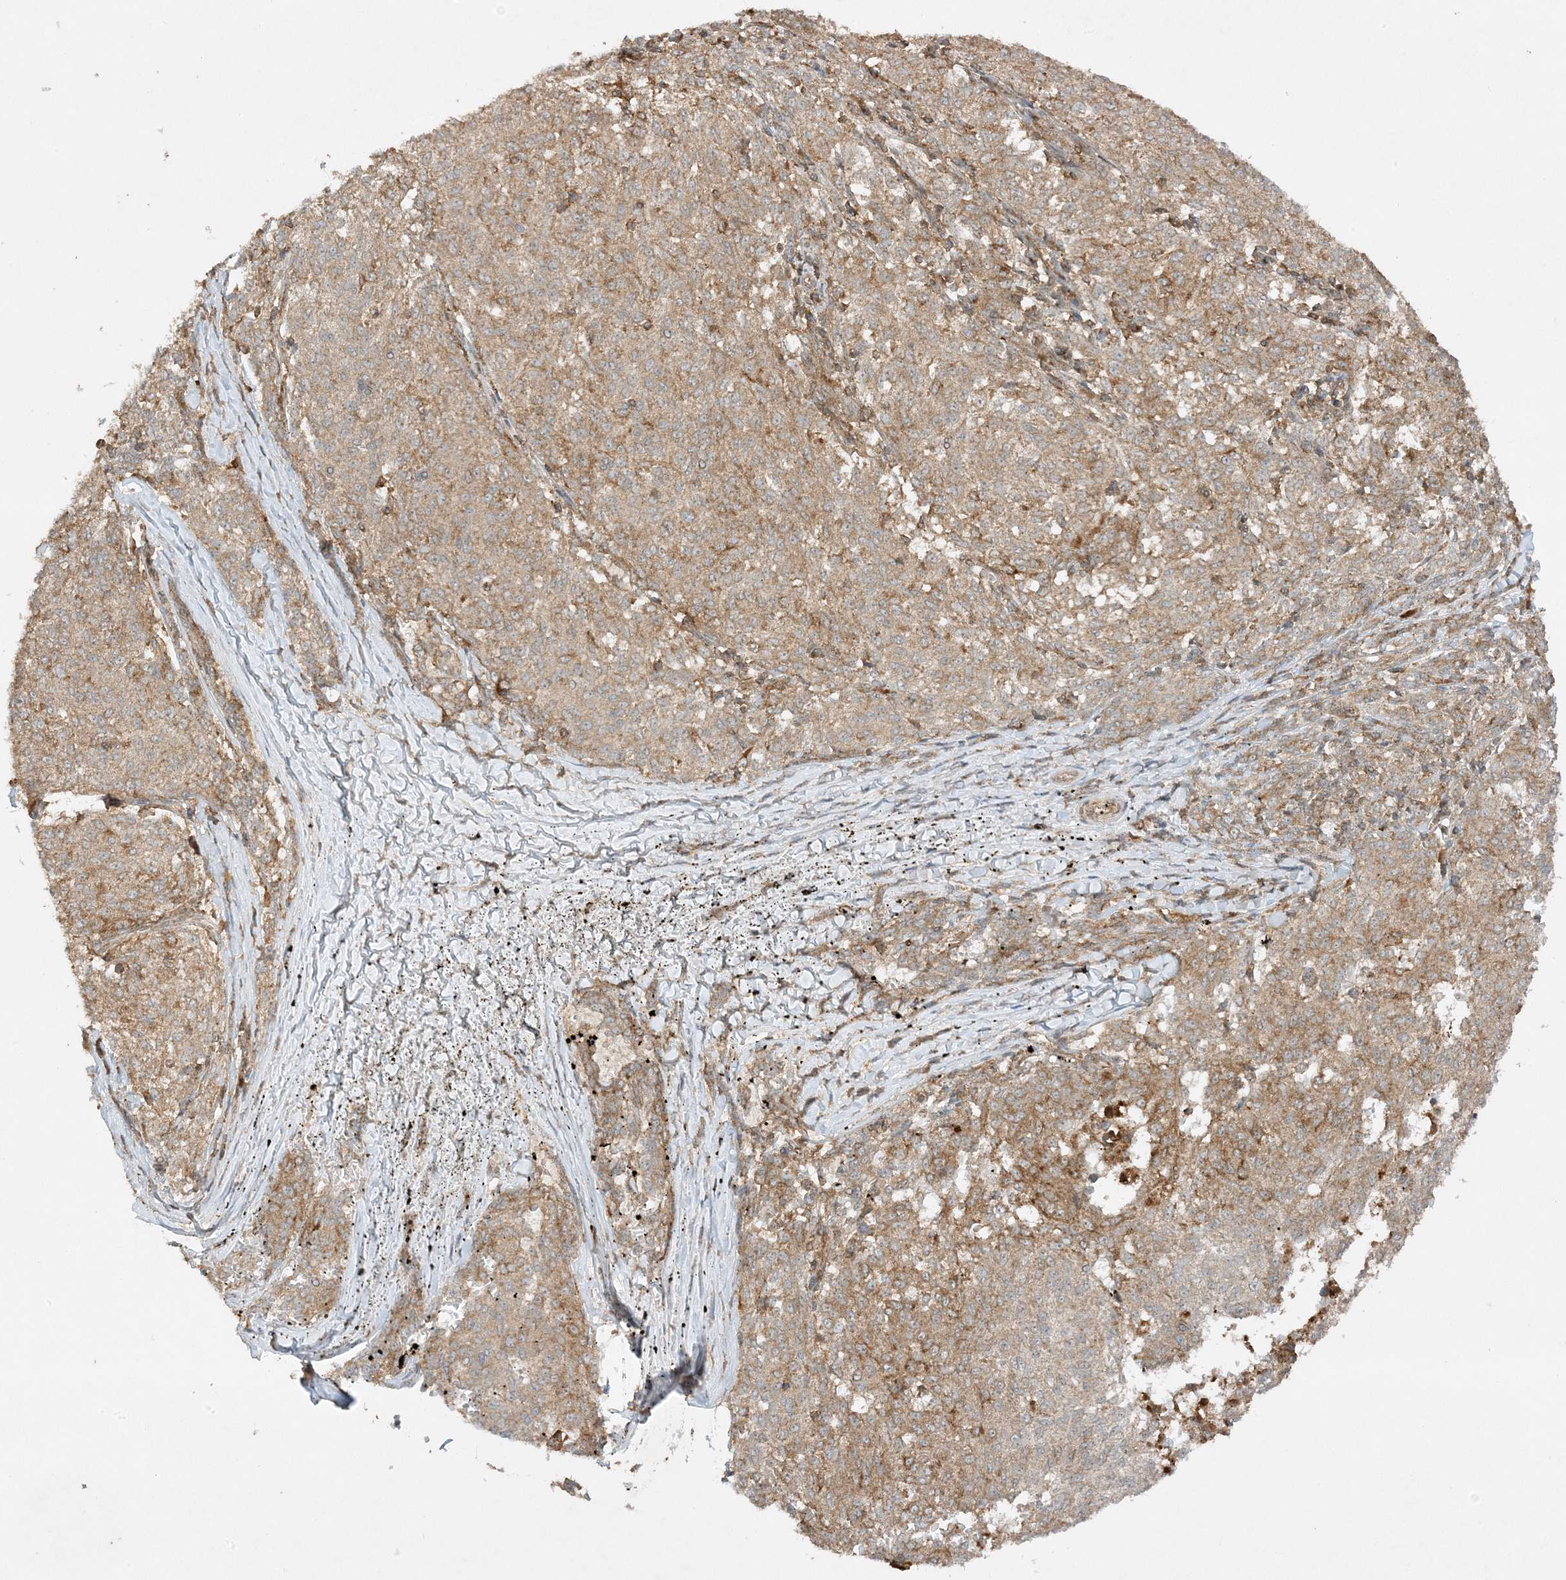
{"staining": {"intensity": "weak", "quantity": ">75%", "location": "cytoplasmic/membranous"}, "tissue": "melanoma", "cell_type": "Tumor cells", "image_type": "cancer", "snomed": [{"axis": "morphology", "description": "Malignant melanoma, NOS"}, {"axis": "topography", "description": "Skin"}], "caption": "The image exhibits a brown stain indicating the presence of a protein in the cytoplasmic/membranous of tumor cells in malignant melanoma. (DAB (3,3'-diaminobenzidine) IHC, brown staining for protein, blue staining for nuclei).", "gene": "XRN1", "patient": {"sex": "female", "age": 72}}